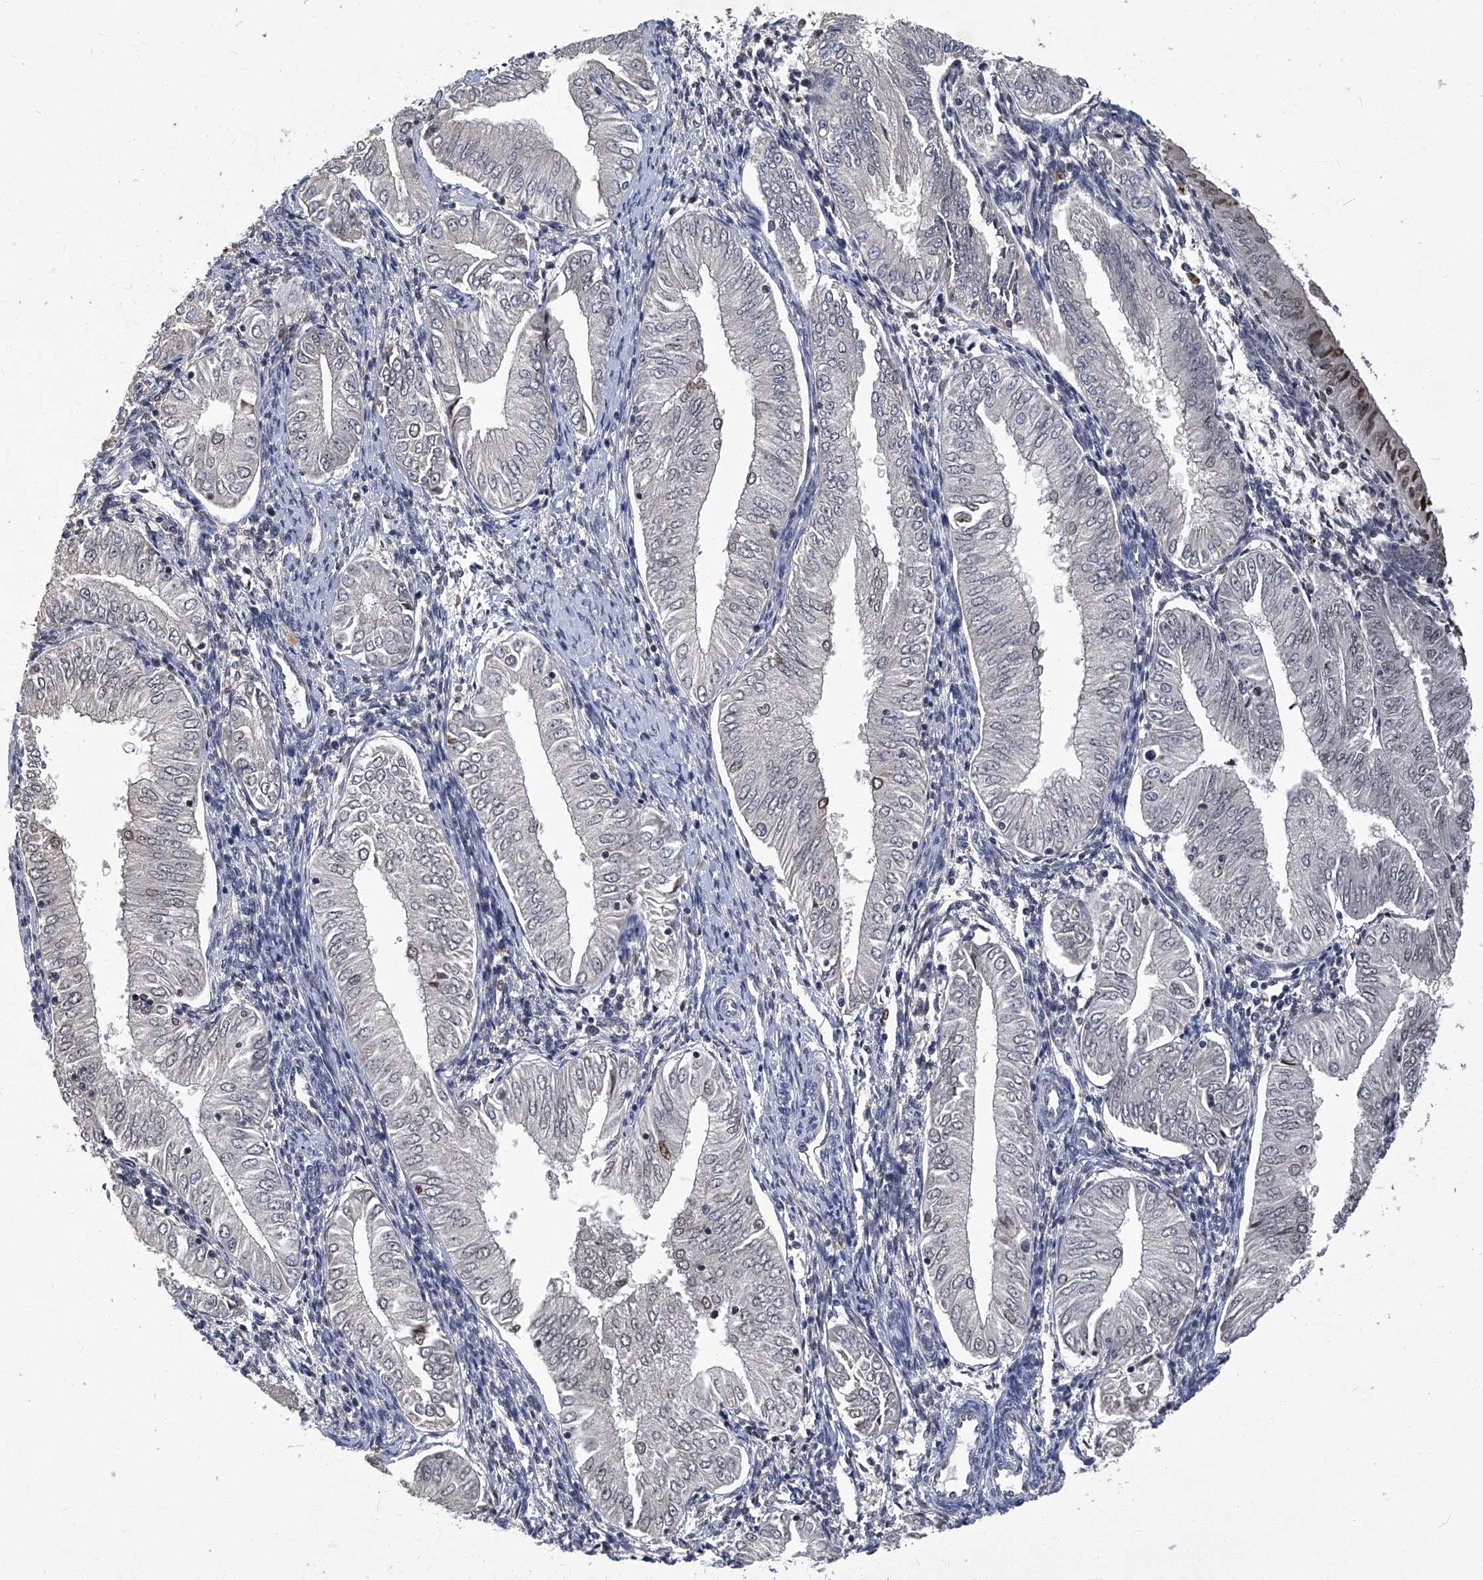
{"staining": {"intensity": "negative", "quantity": "none", "location": "none"}, "tissue": "endometrial cancer", "cell_type": "Tumor cells", "image_type": "cancer", "snomed": [{"axis": "morphology", "description": "Adenocarcinoma, NOS"}, {"axis": "topography", "description": "Endometrium"}], "caption": "DAB immunohistochemical staining of endometrial cancer (adenocarcinoma) shows no significant staining in tumor cells. Nuclei are stained in blue.", "gene": "TGFBR1", "patient": {"sex": "female", "age": 53}}